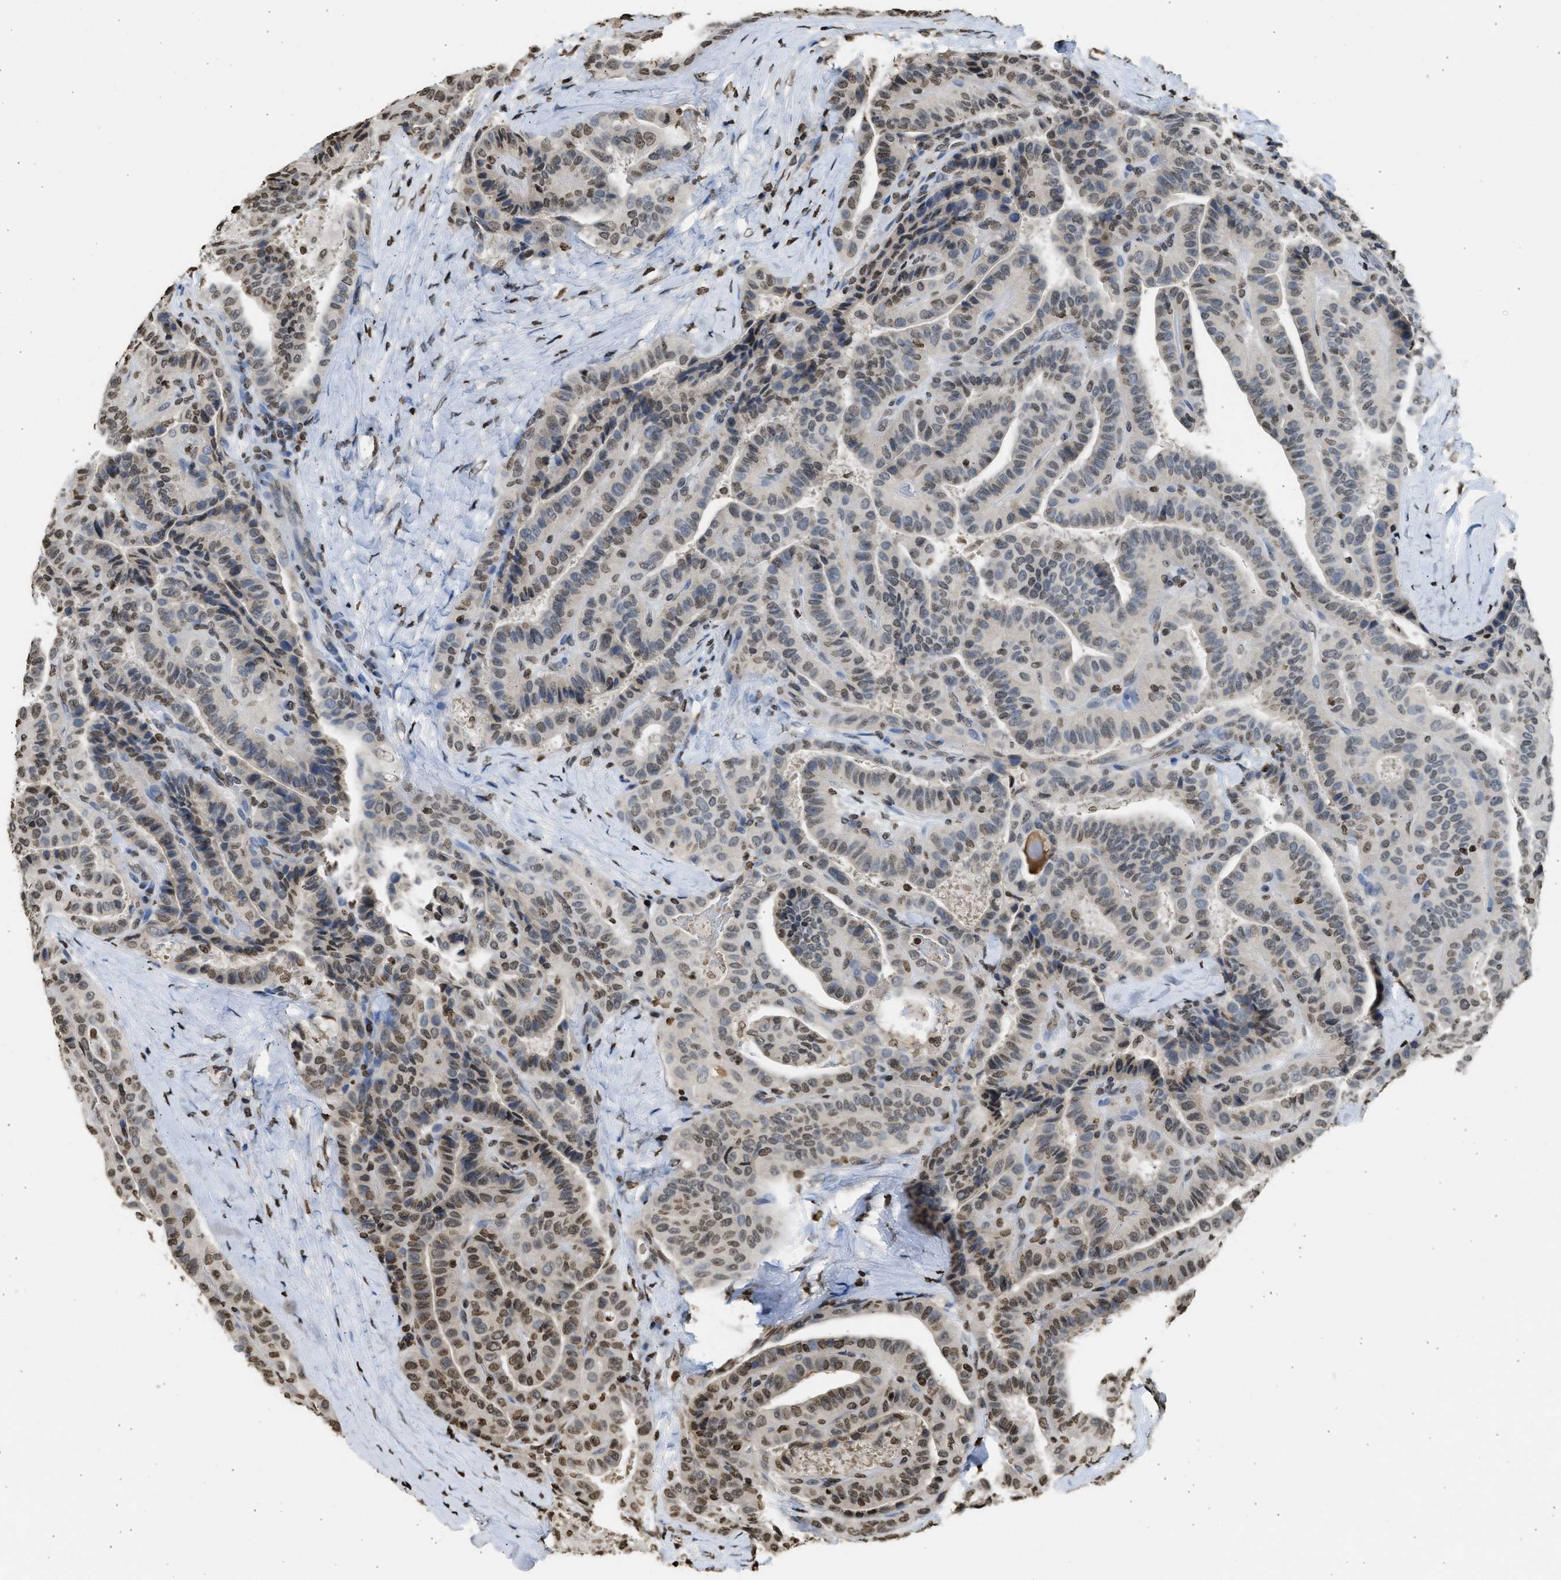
{"staining": {"intensity": "weak", "quantity": "25%-75%", "location": "nuclear"}, "tissue": "thyroid cancer", "cell_type": "Tumor cells", "image_type": "cancer", "snomed": [{"axis": "morphology", "description": "Papillary adenocarcinoma, NOS"}, {"axis": "topography", "description": "Thyroid gland"}], "caption": "Weak nuclear positivity for a protein is identified in approximately 25%-75% of tumor cells of papillary adenocarcinoma (thyroid) using IHC.", "gene": "RRAGC", "patient": {"sex": "male", "age": 77}}